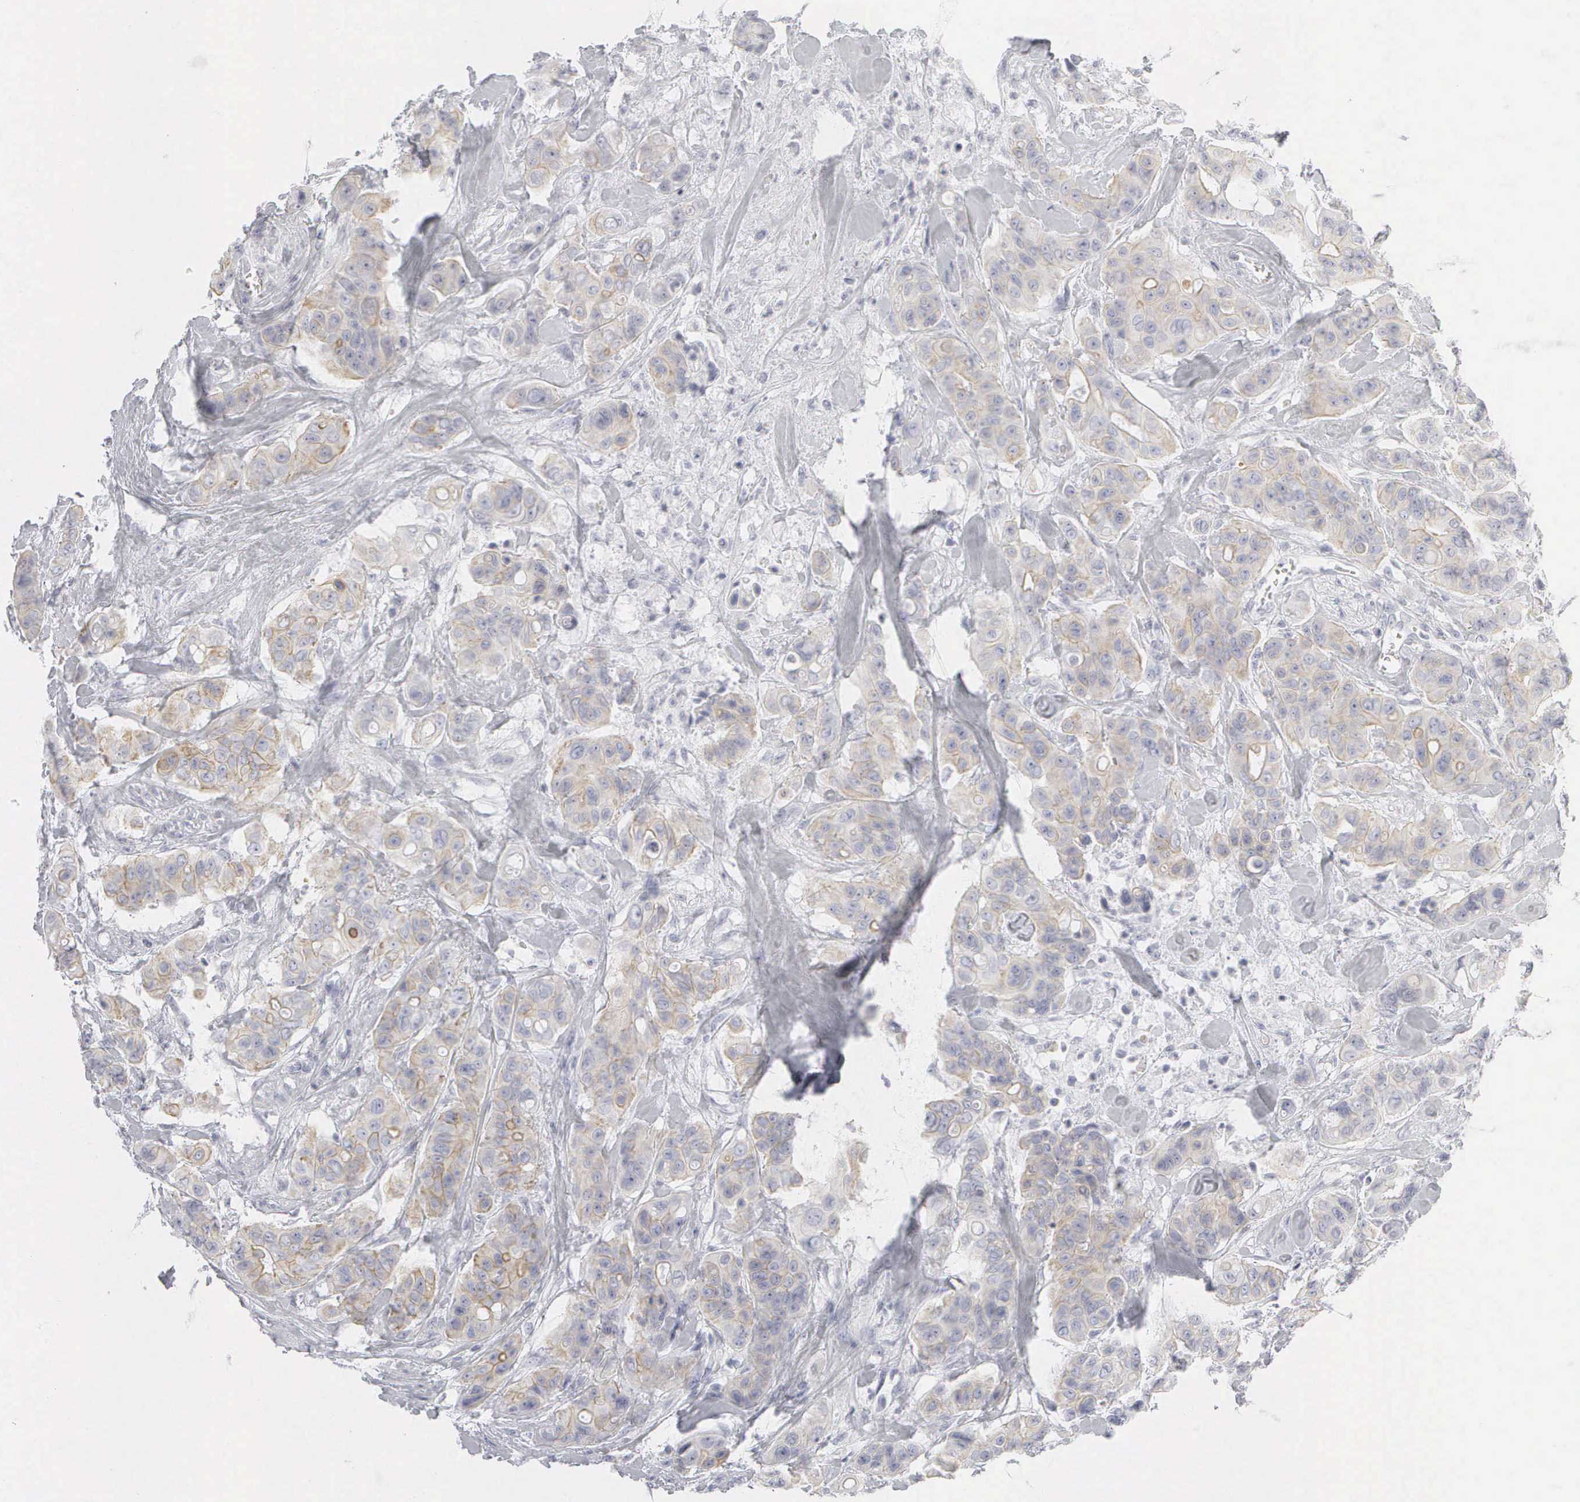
{"staining": {"intensity": "weak", "quantity": "25%-75%", "location": "cytoplasmic/membranous"}, "tissue": "colorectal cancer", "cell_type": "Tumor cells", "image_type": "cancer", "snomed": [{"axis": "morphology", "description": "Adenocarcinoma, NOS"}, {"axis": "topography", "description": "Colon"}], "caption": "Colorectal cancer tissue demonstrates weak cytoplasmic/membranous staining in about 25%-75% of tumor cells", "gene": "KRT14", "patient": {"sex": "female", "age": 70}}